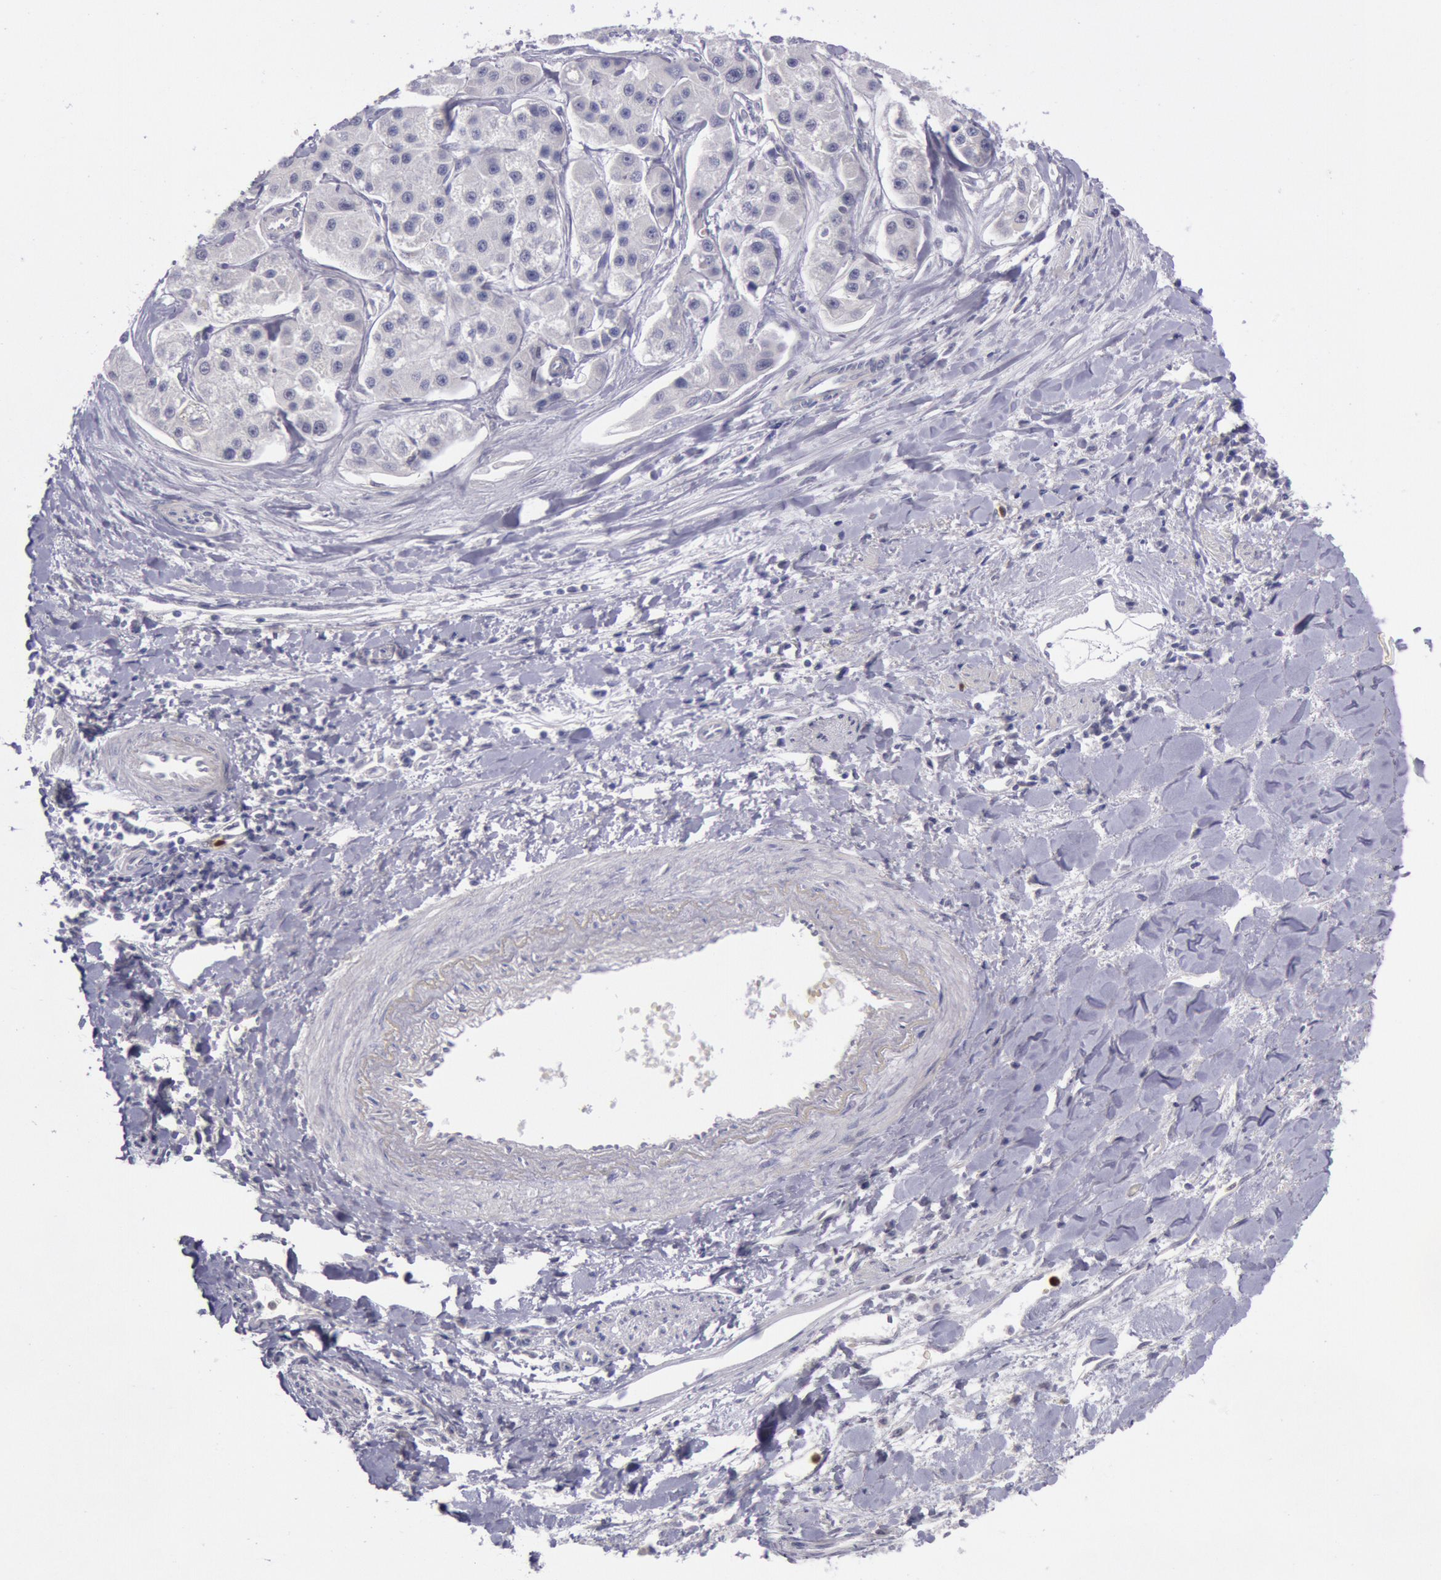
{"staining": {"intensity": "negative", "quantity": "none", "location": "none"}, "tissue": "liver cancer", "cell_type": "Tumor cells", "image_type": "cancer", "snomed": [{"axis": "morphology", "description": "Carcinoma, Hepatocellular, NOS"}, {"axis": "topography", "description": "Liver"}], "caption": "Tumor cells show no significant positivity in hepatocellular carcinoma (liver). Brightfield microscopy of immunohistochemistry stained with DAB (brown) and hematoxylin (blue), captured at high magnification.", "gene": "KDM6A", "patient": {"sex": "female", "age": 85}}